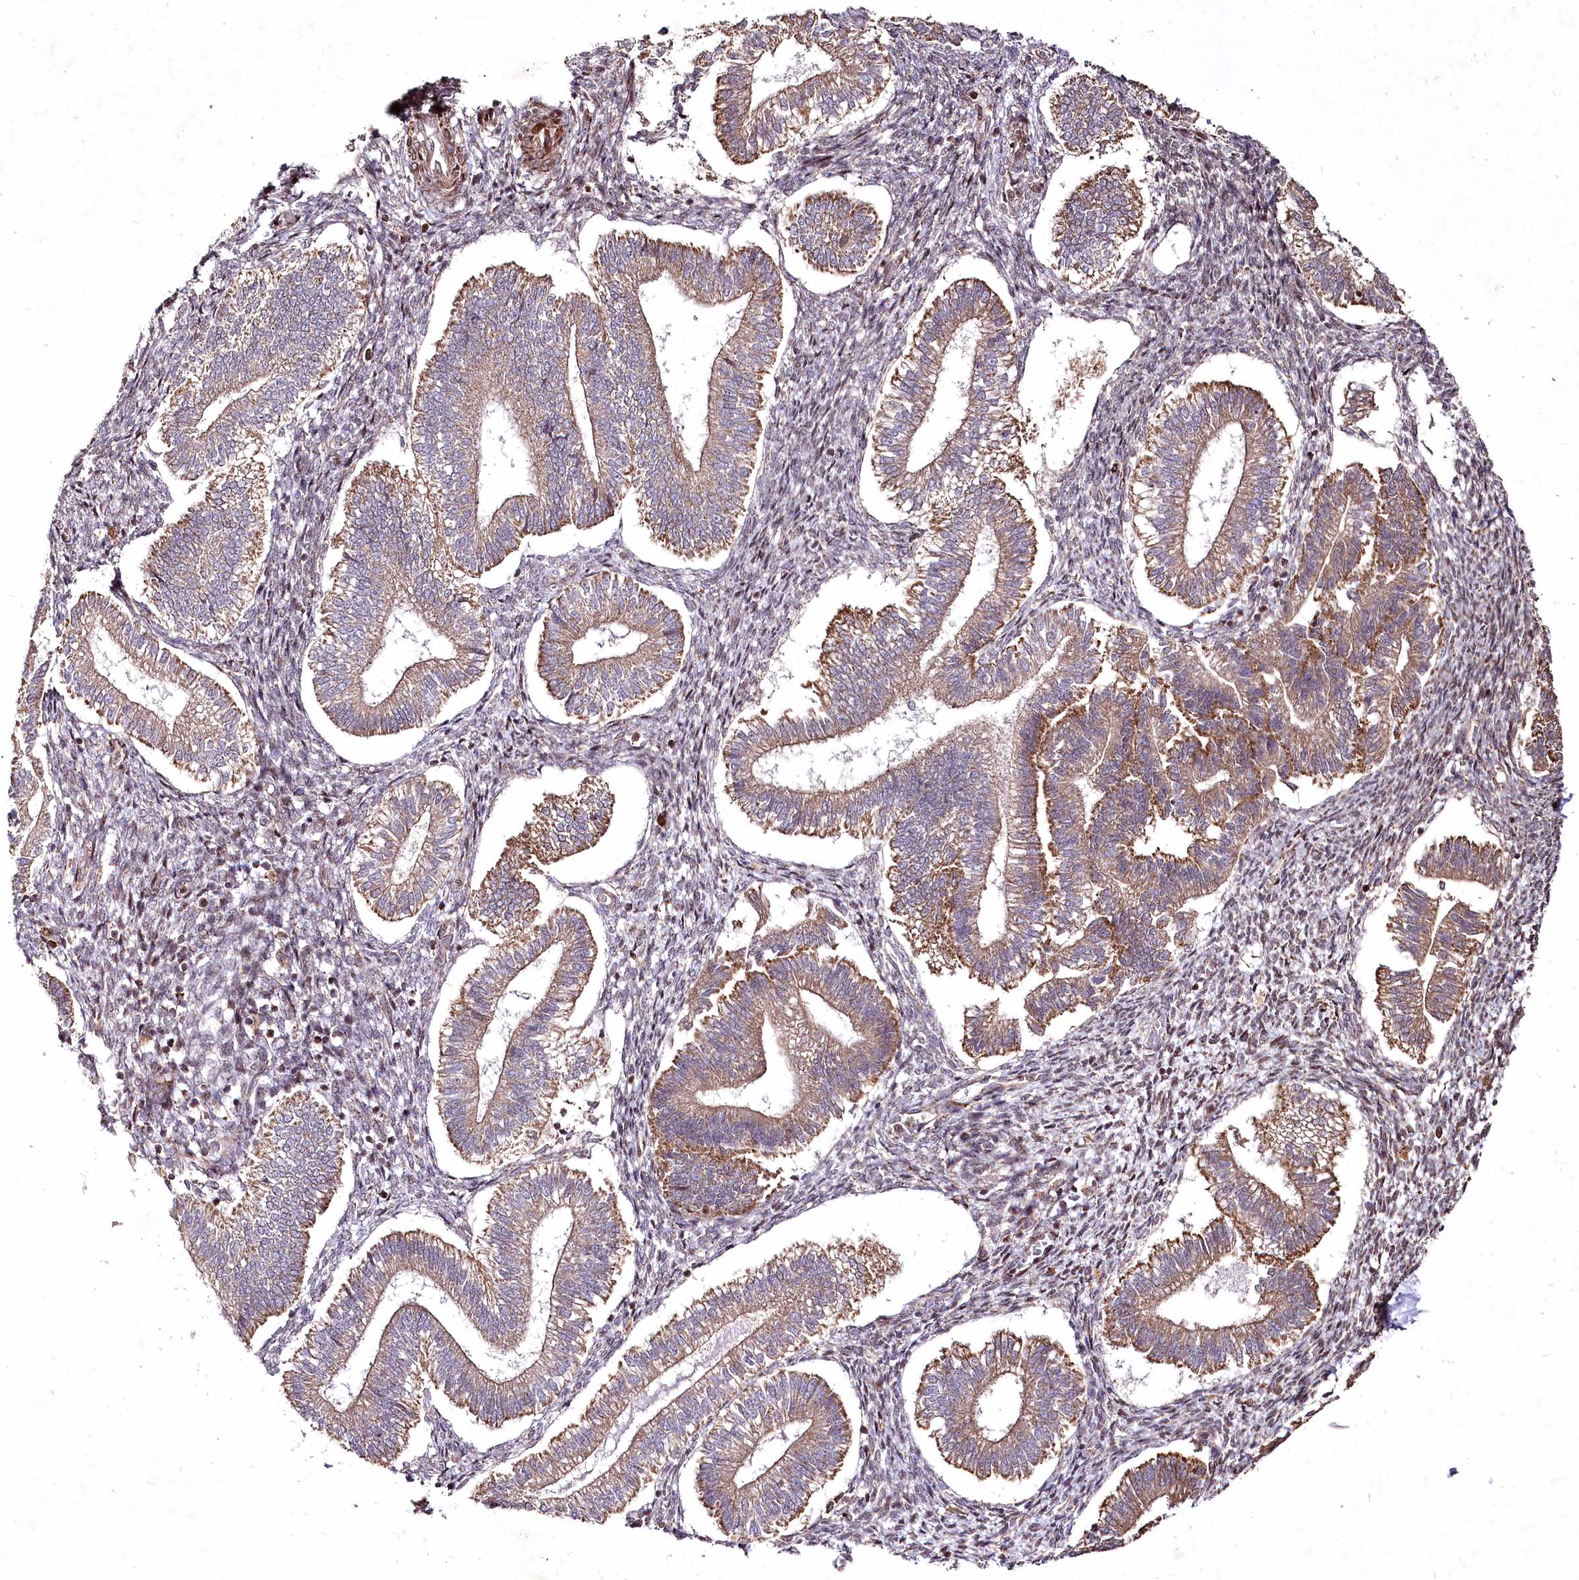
{"staining": {"intensity": "moderate", "quantity": "25%-75%", "location": "cytoplasmic/membranous"}, "tissue": "endometrium", "cell_type": "Cells in endometrial stroma", "image_type": "normal", "snomed": [{"axis": "morphology", "description": "Normal tissue, NOS"}, {"axis": "topography", "description": "Endometrium"}], "caption": "Normal endometrium reveals moderate cytoplasmic/membranous positivity in approximately 25%-75% of cells in endometrial stroma.", "gene": "PSTK", "patient": {"sex": "female", "age": 25}}